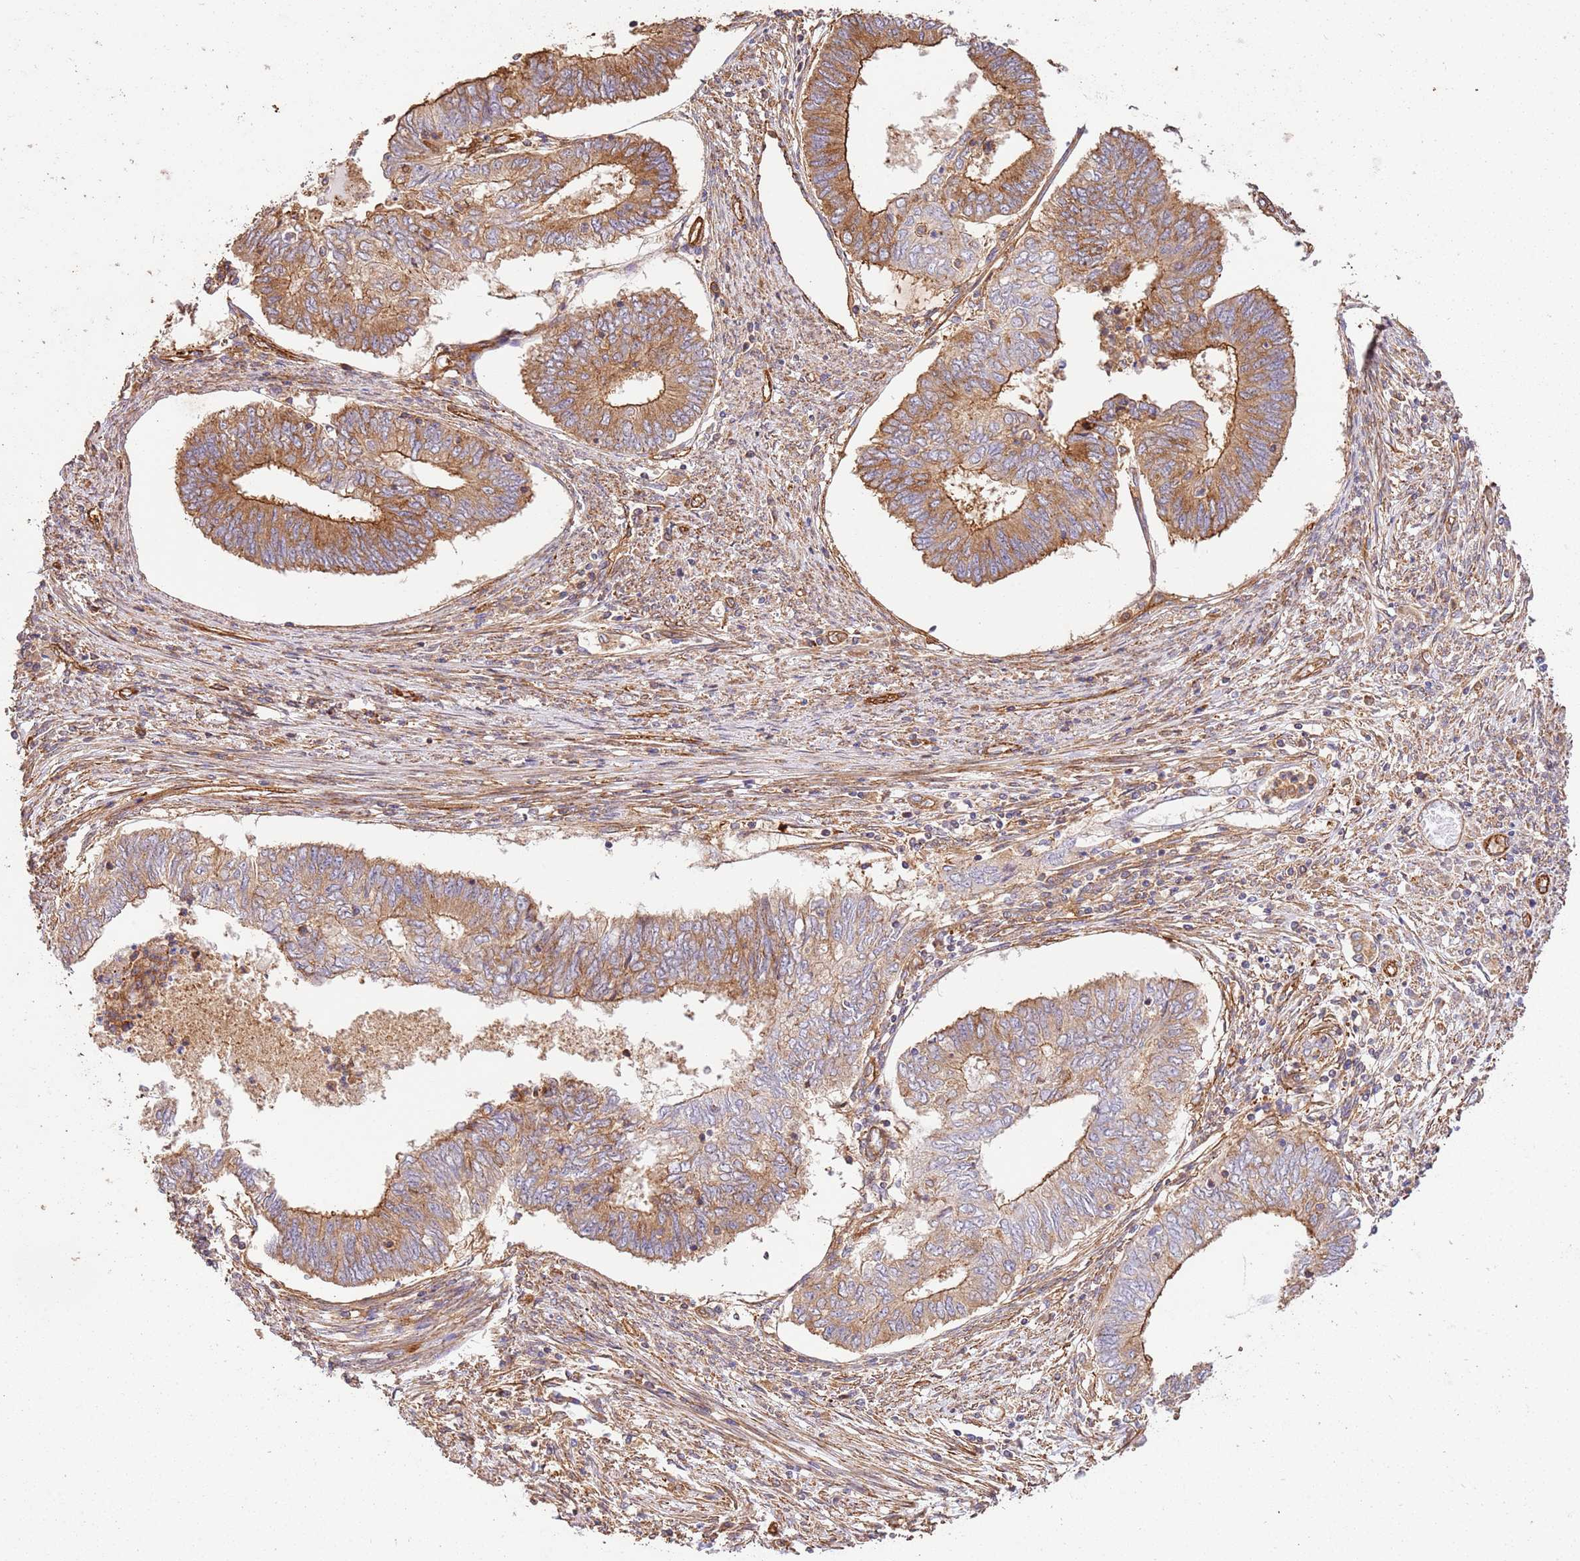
{"staining": {"intensity": "moderate", "quantity": "25%-75%", "location": "cytoplasmic/membranous"}, "tissue": "endometrial cancer", "cell_type": "Tumor cells", "image_type": "cancer", "snomed": [{"axis": "morphology", "description": "Adenocarcinoma, NOS"}, {"axis": "topography", "description": "Endometrium"}], "caption": "Endometrial cancer (adenocarcinoma) stained with a protein marker reveals moderate staining in tumor cells.", "gene": "ZBTB39", "patient": {"sex": "female", "age": 68}}